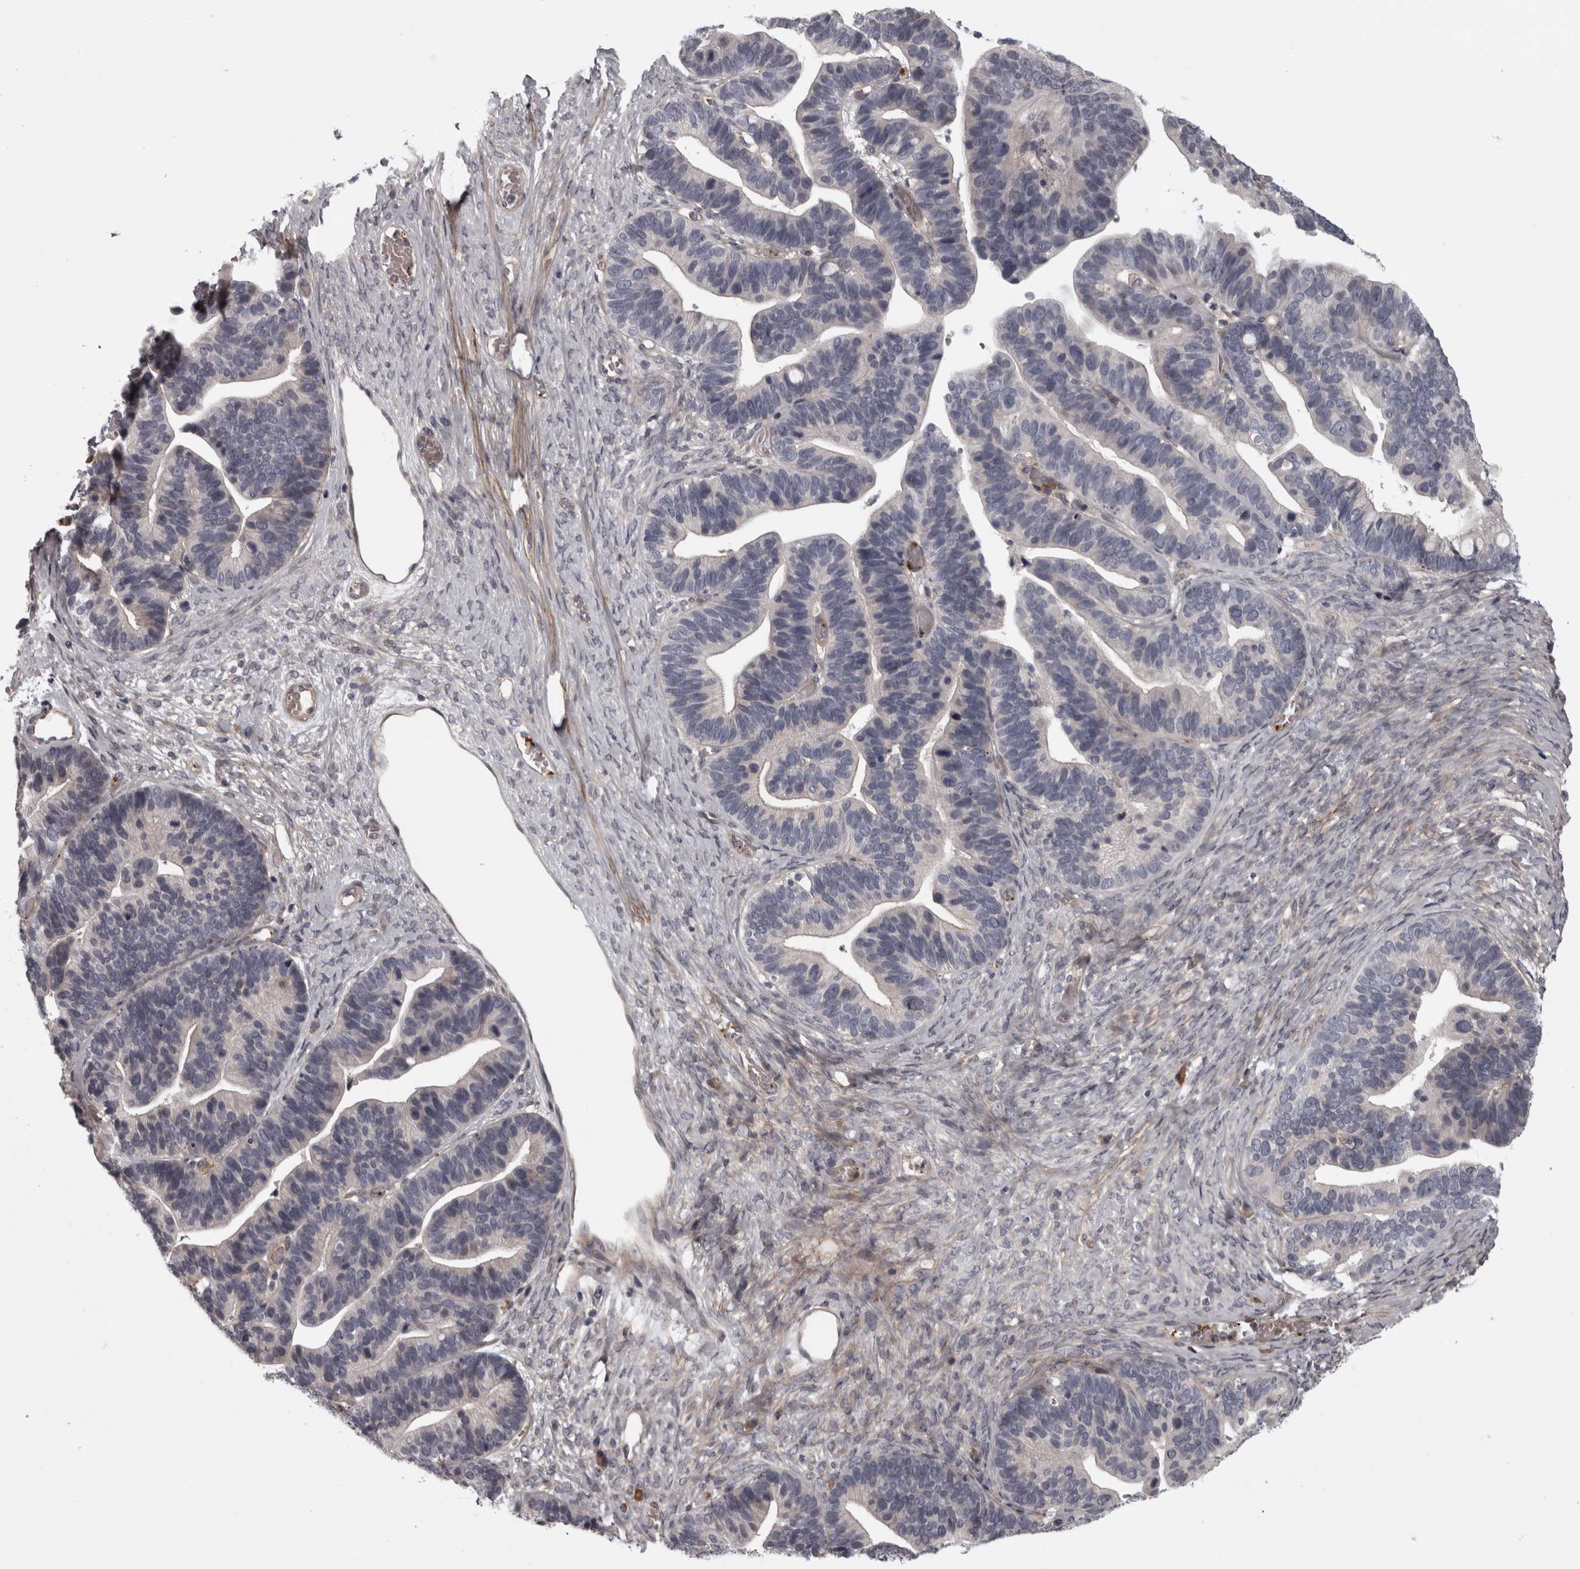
{"staining": {"intensity": "negative", "quantity": "none", "location": "none"}, "tissue": "ovarian cancer", "cell_type": "Tumor cells", "image_type": "cancer", "snomed": [{"axis": "morphology", "description": "Cystadenocarcinoma, serous, NOS"}, {"axis": "topography", "description": "Ovary"}], "caption": "There is no significant positivity in tumor cells of ovarian cancer. The staining is performed using DAB brown chromogen with nuclei counter-stained in using hematoxylin.", "gene": "RSU1", "patient": {"sex": "female", "age": 56}}